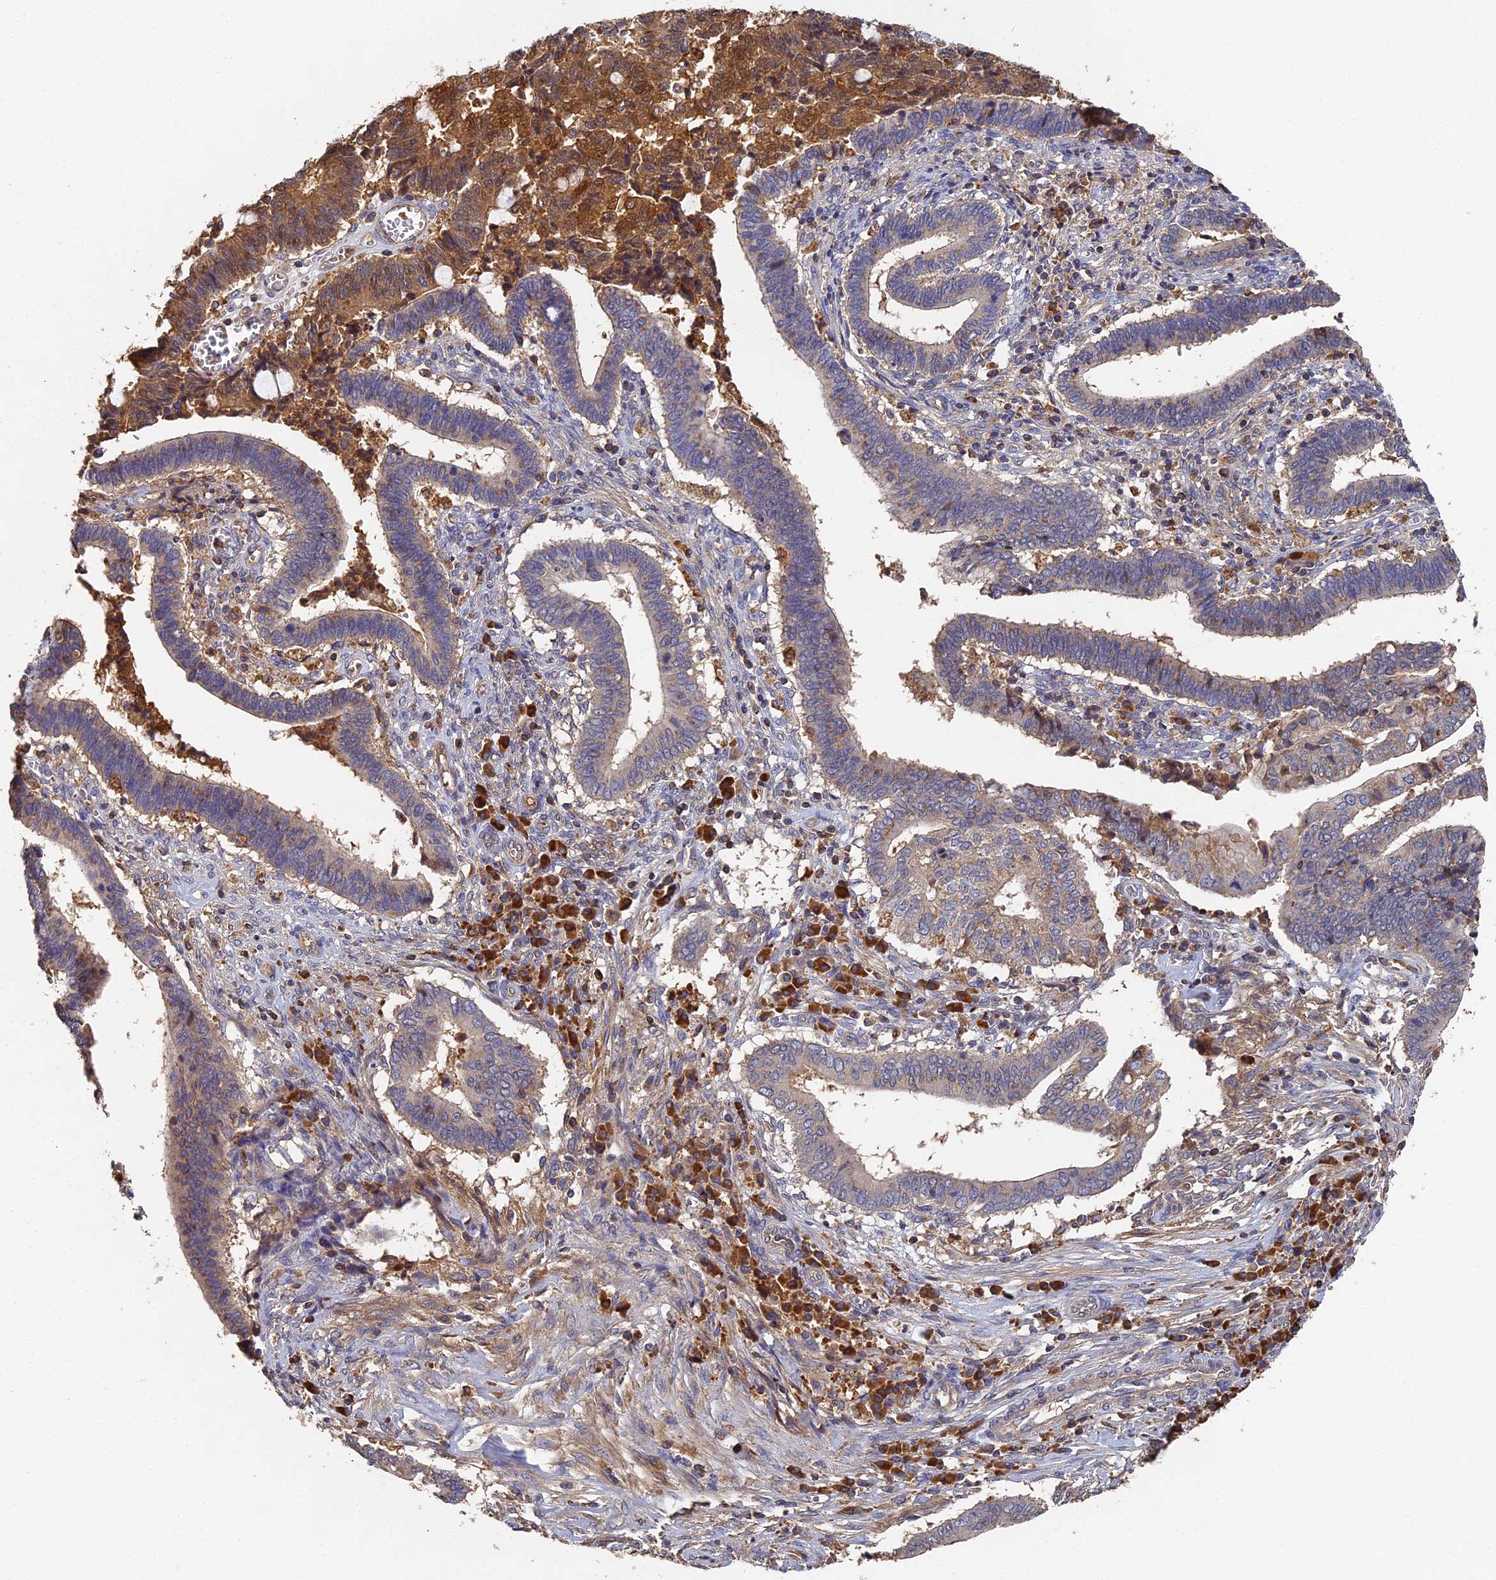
{"staining": {"intensity": "weak", "quantity": "25%-75%", "location": "cytoplasmic/membranous"}, "tissue": "cervical cancer", "cell_type": "Tumor cells", "image_type": "cancer", "snomed": [{"axis": "morphology", "description": "Adenocarcinoma, NOS"}, {"axis": "topography", "description": "Cervix"}], "caption": "Immunohistochemical staining of adenocarcinoma (cervical) reveals low levels of weak cytoplasmic/membranous staining in about 25%-75% of tumor cells. The staining was performed using DAB to visualize the protein expression in brown, while the nuclei were stained in blue with hematoxylin (Magnification: 20x).", "gene": "DHRS11", "patient": {"sex": "female", "age": 44}}